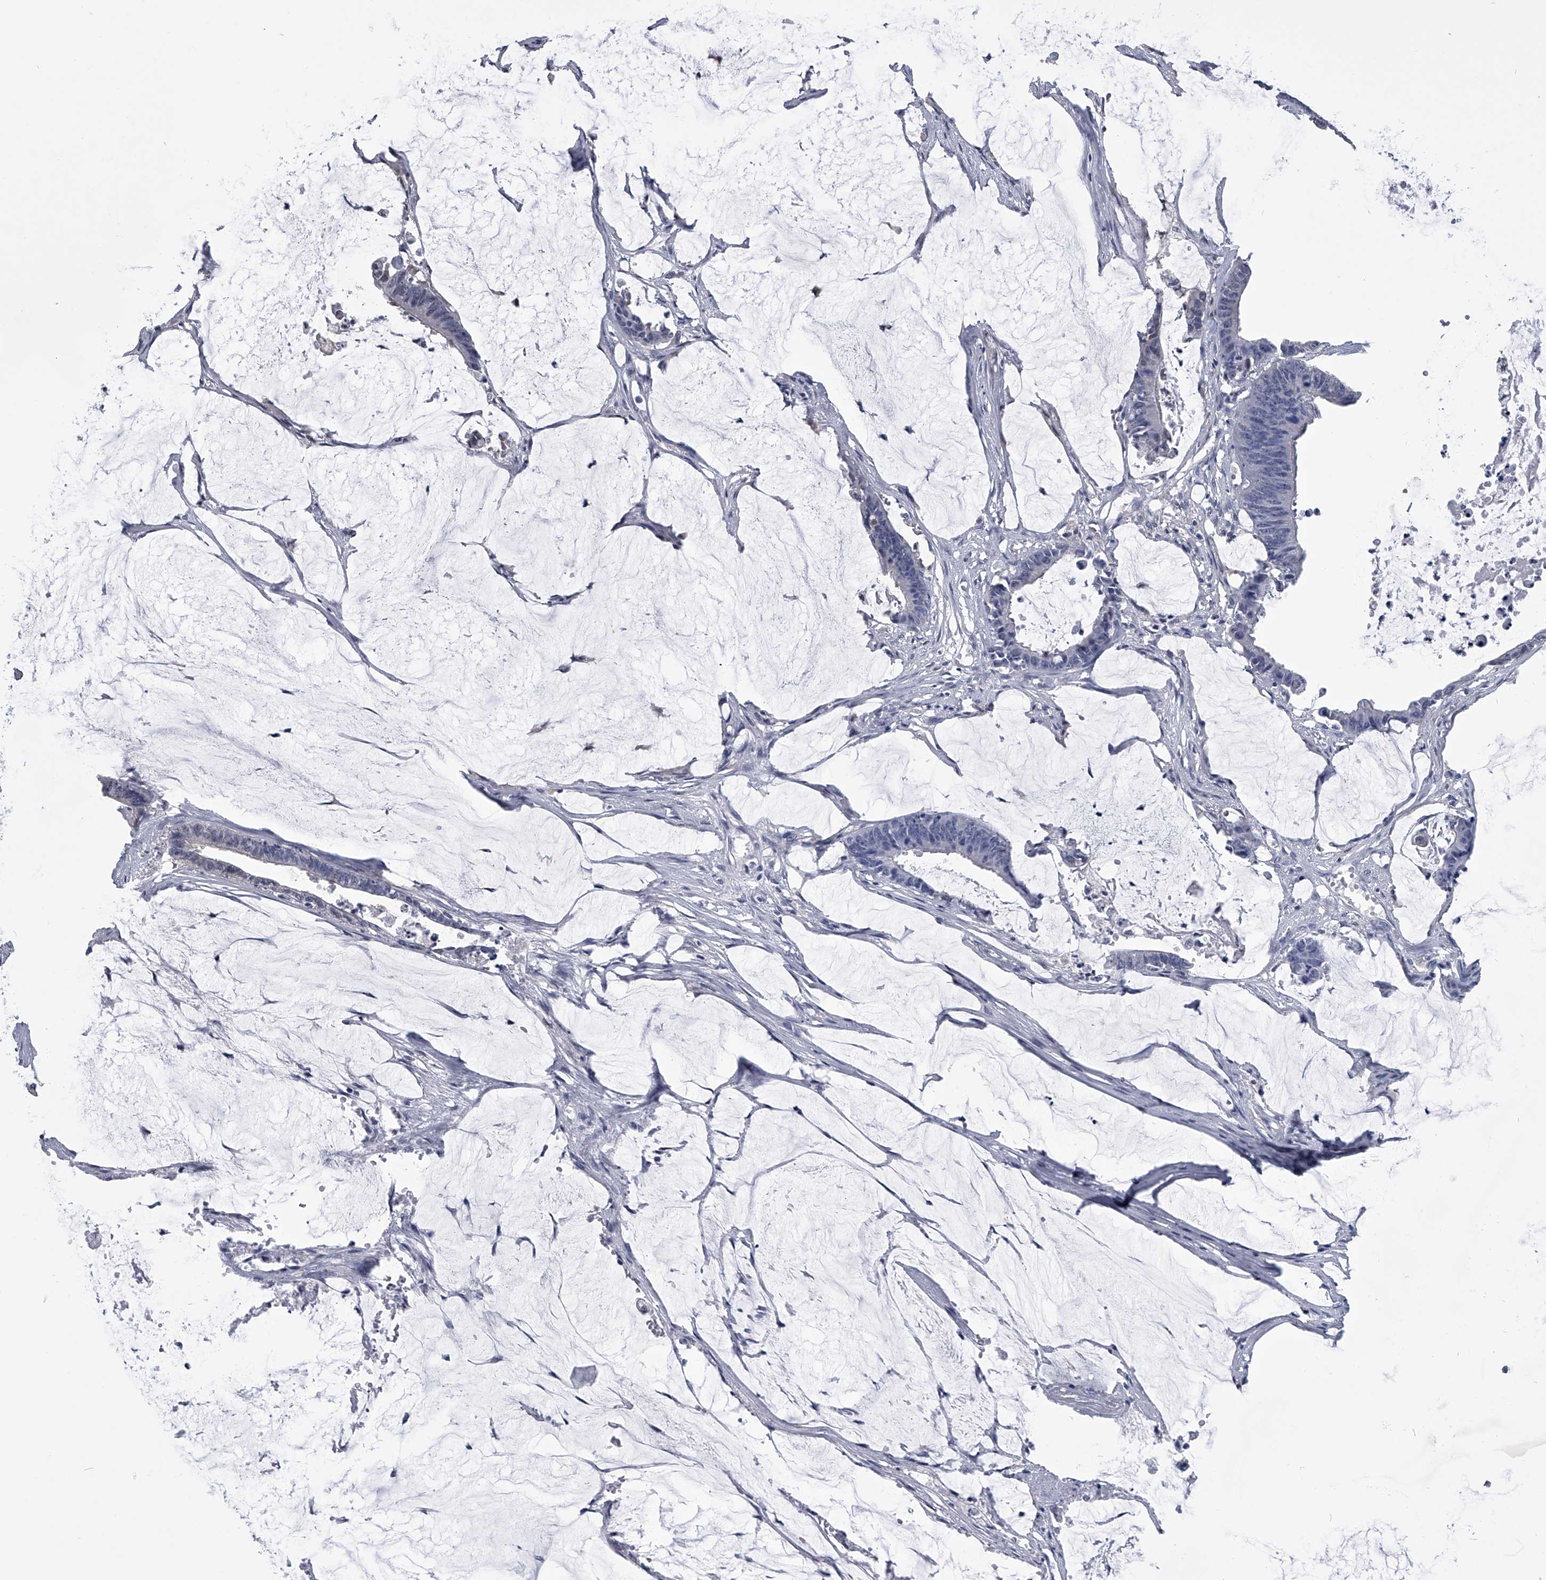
{"staining": {"intensity": "negative", "quantity": "none", "location": "none"}, "tissue": "colorectal cancer", "cell_type": "Tumor cells", "image_type": "cancer", "snomed": [{"axis": "morphology", "description": "Adenocarcinoma, NOS"}, {"axis": "topography", "description": "Rectum"}], "caption": "The histopathology image shows no significant staining in tumor cells of adenocarcinoma (colorectal).", "gene": "PDXK", "patient": {"sex": "female", "age": 66}}